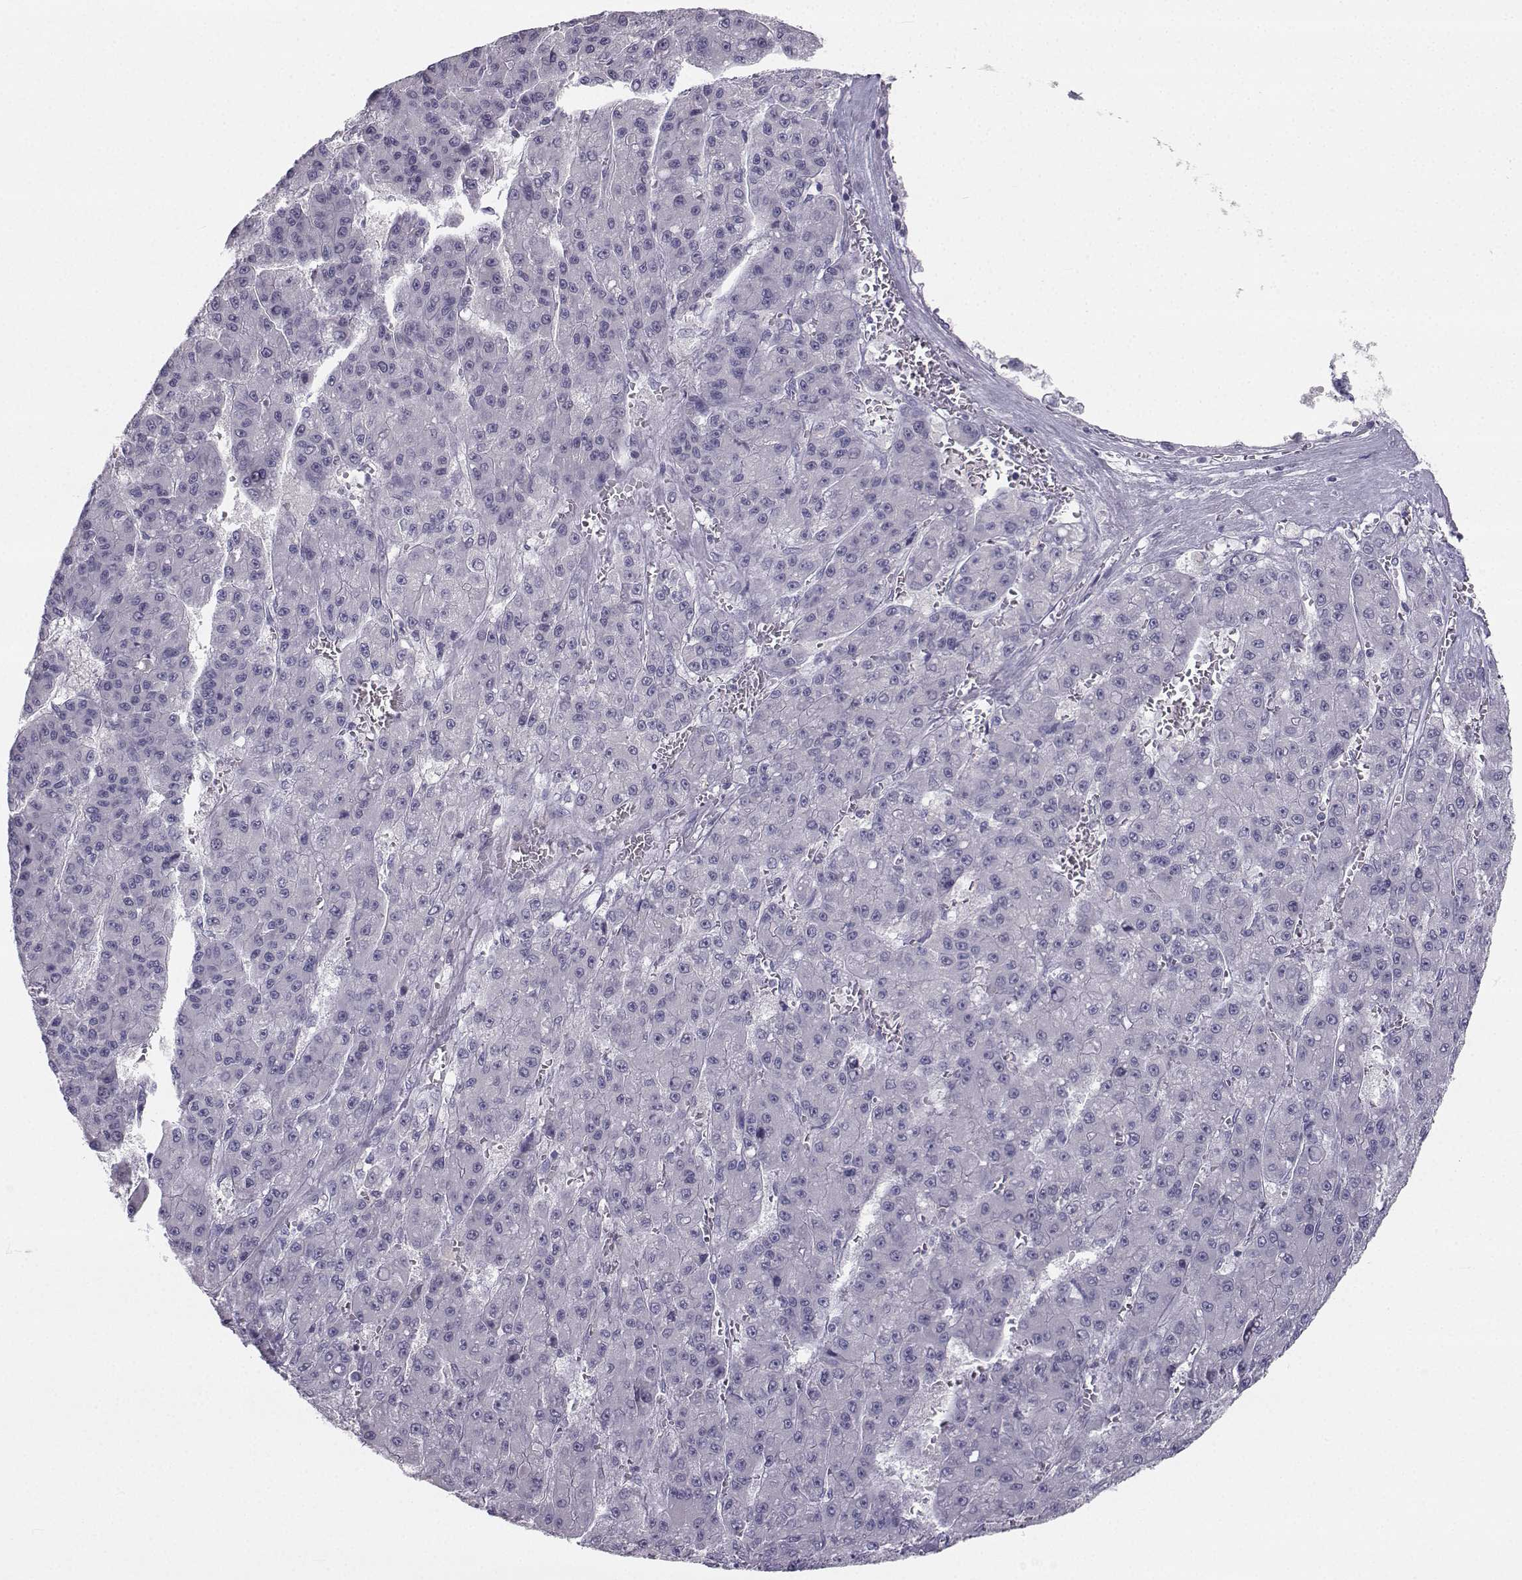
{"staining": {"intensity": "negative", "quantity": "none", "location": "none"}, "tissue": "liver cancer", "cell_type": "Tumor cells", "image_type": "cancer", "snomed": [{"axis": "morphology", "description": "Carcinoma, Hepatocellular, NOS"}, {"axis": "topography", "description": "Liver"}], "caption": "This is an immunohistochemistry image of liver cancer (hepatocellular carcinoma). There is no staining in tumor cells.", "gene": "SYCE1", "patient": {"sex": "male", "age": 70}}